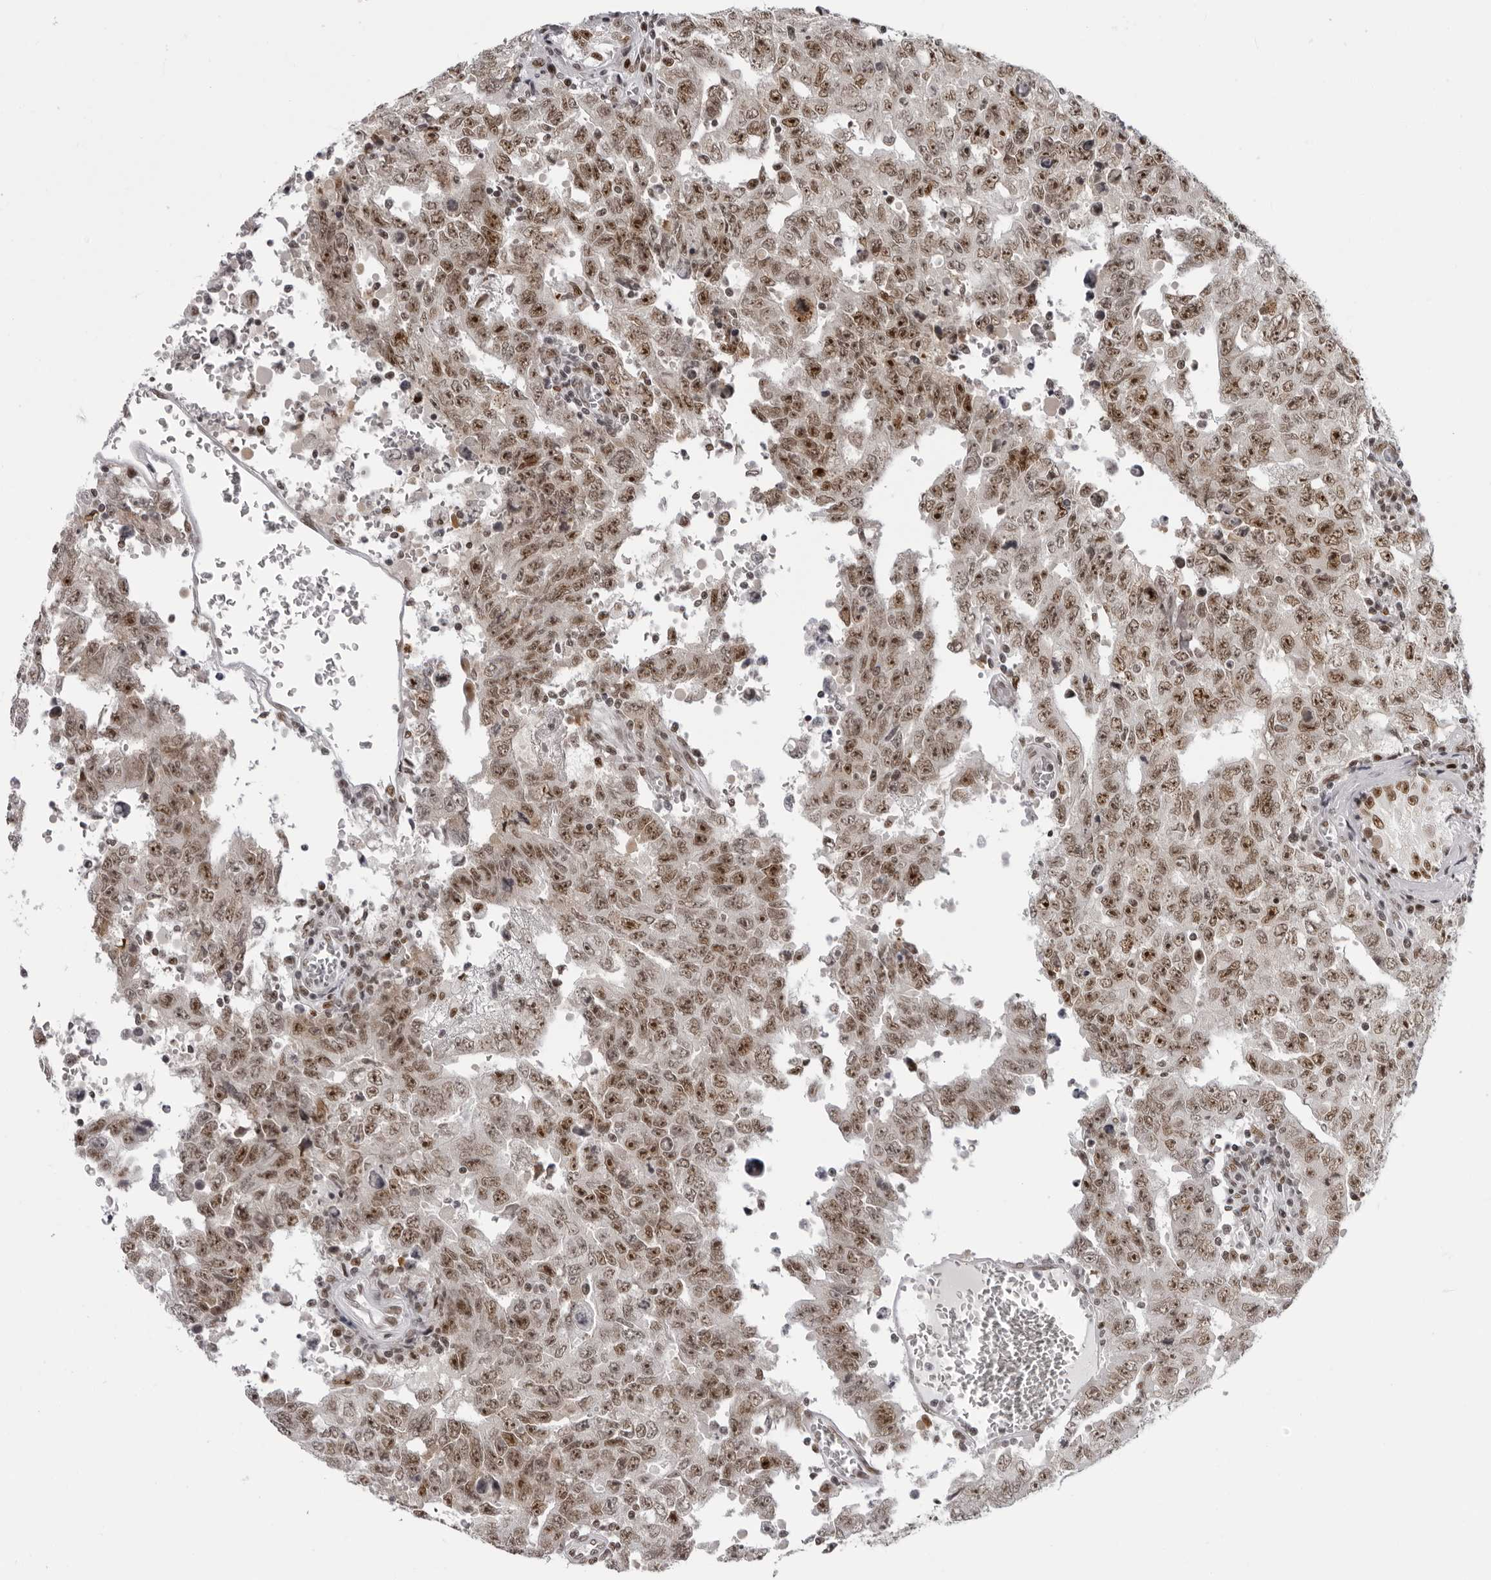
{"staining": {"intensity": "moderate", "quantity": ">75%", "location": "nuclear"}, "tissue": "testis cancer", "cell_type": "Tumor cells", "image_type": "cancer", "snomed": [{"axis": "morphology", "description": "Carcinoma, Embryonal, NOS"}, {"axis": "topography", "description": "Testis"}], "caption": "Protein expression analysis of testis embryonal carcinoma exhibits moderate nuclear expression in about >75% of tumor cells.", "gene": "HEXIM2", "patient": {"sex": "male", "age": 26}}